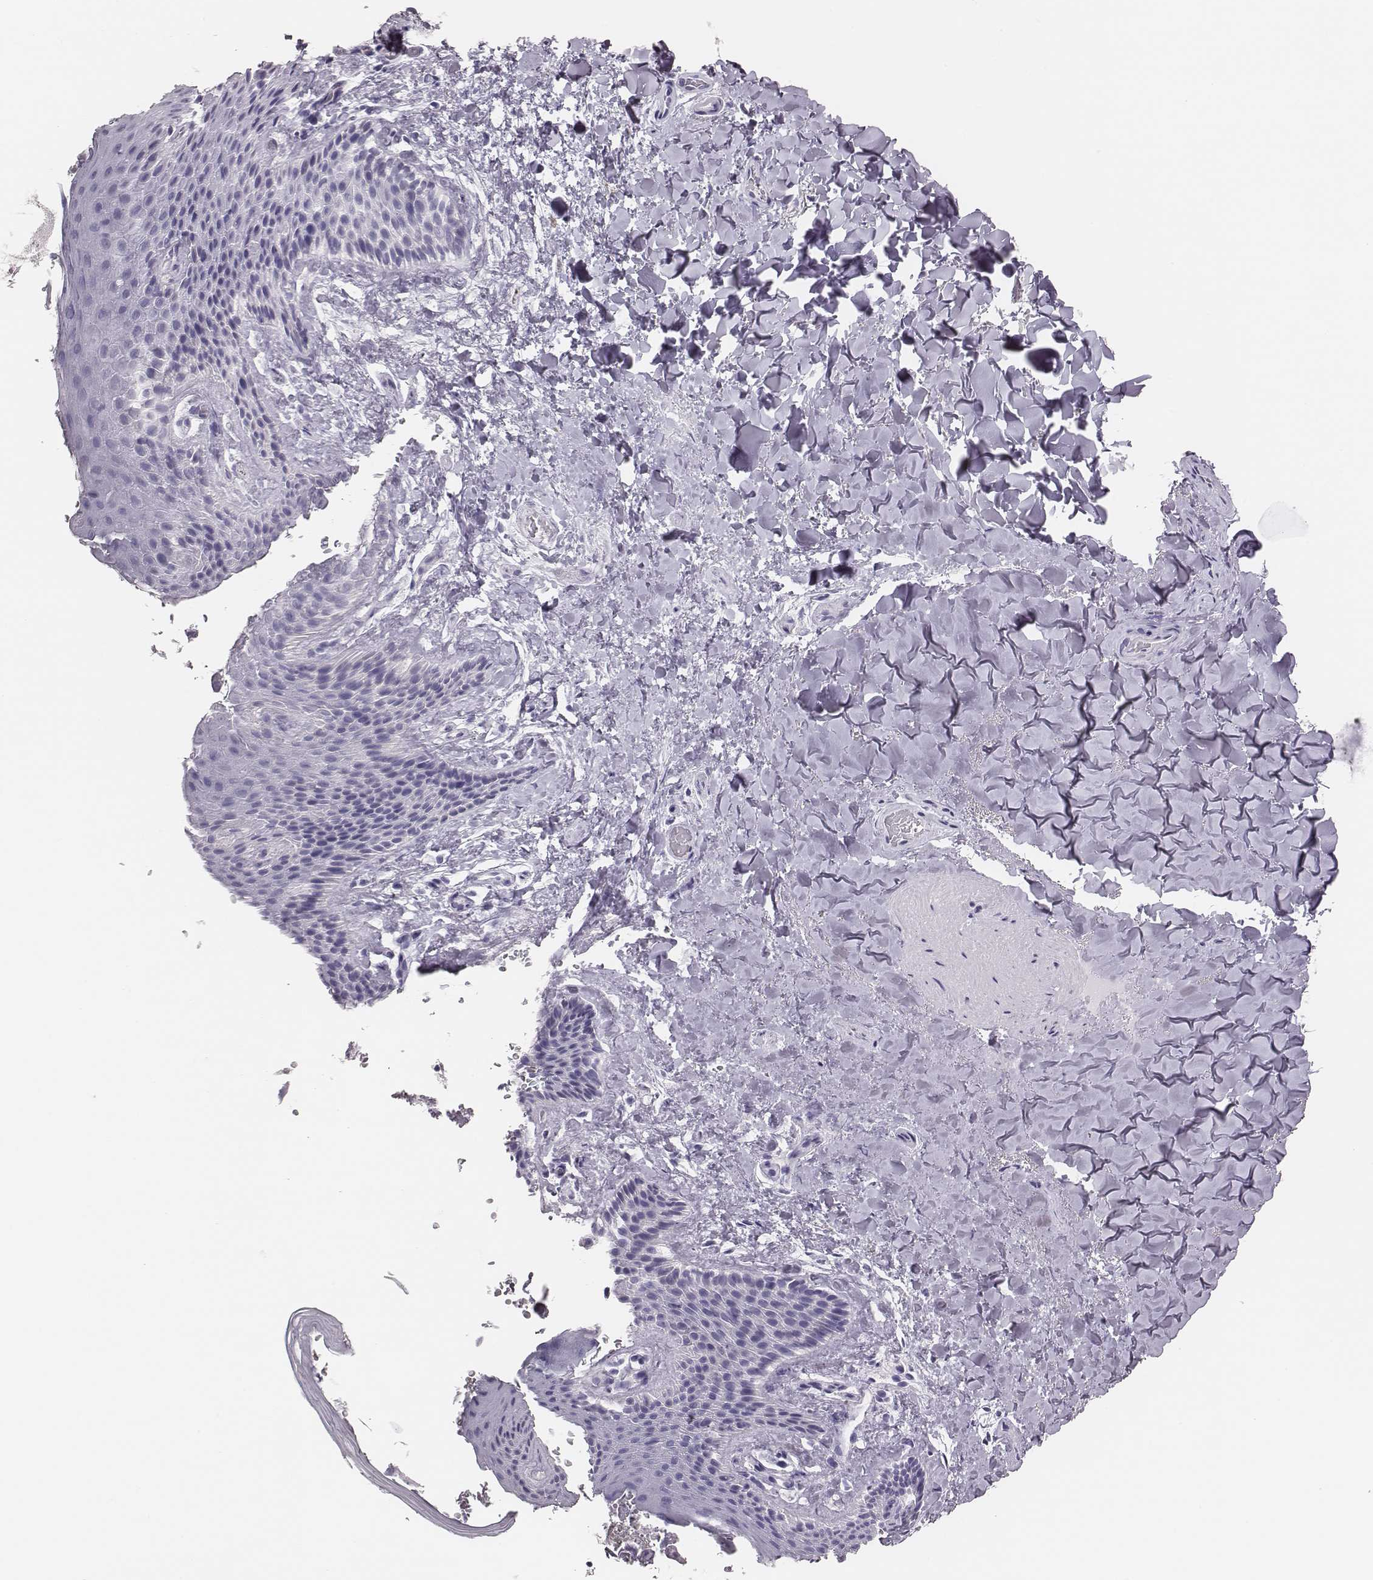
{"staining": {"intensity": "negative", "quantity": "none", "location": "none"}, "tissue": "skin", "cell_type": "Epidermal cells", "image_type": "normal", "snomed": [{"axis": "morphology", "description": "Normal tissue, NOS"}, {"axis": "topography", "description": "Anal"}], "caption": "The micrograph exhibits no significant staining in epidermal cells of skin. (Stains: DAB immunohistochemistry with hematoxylin counter stain, Microscopy: brightfield microscopy at high magnification).", "gene": "H1", "patient": {"sex": "male", "age": 36}}